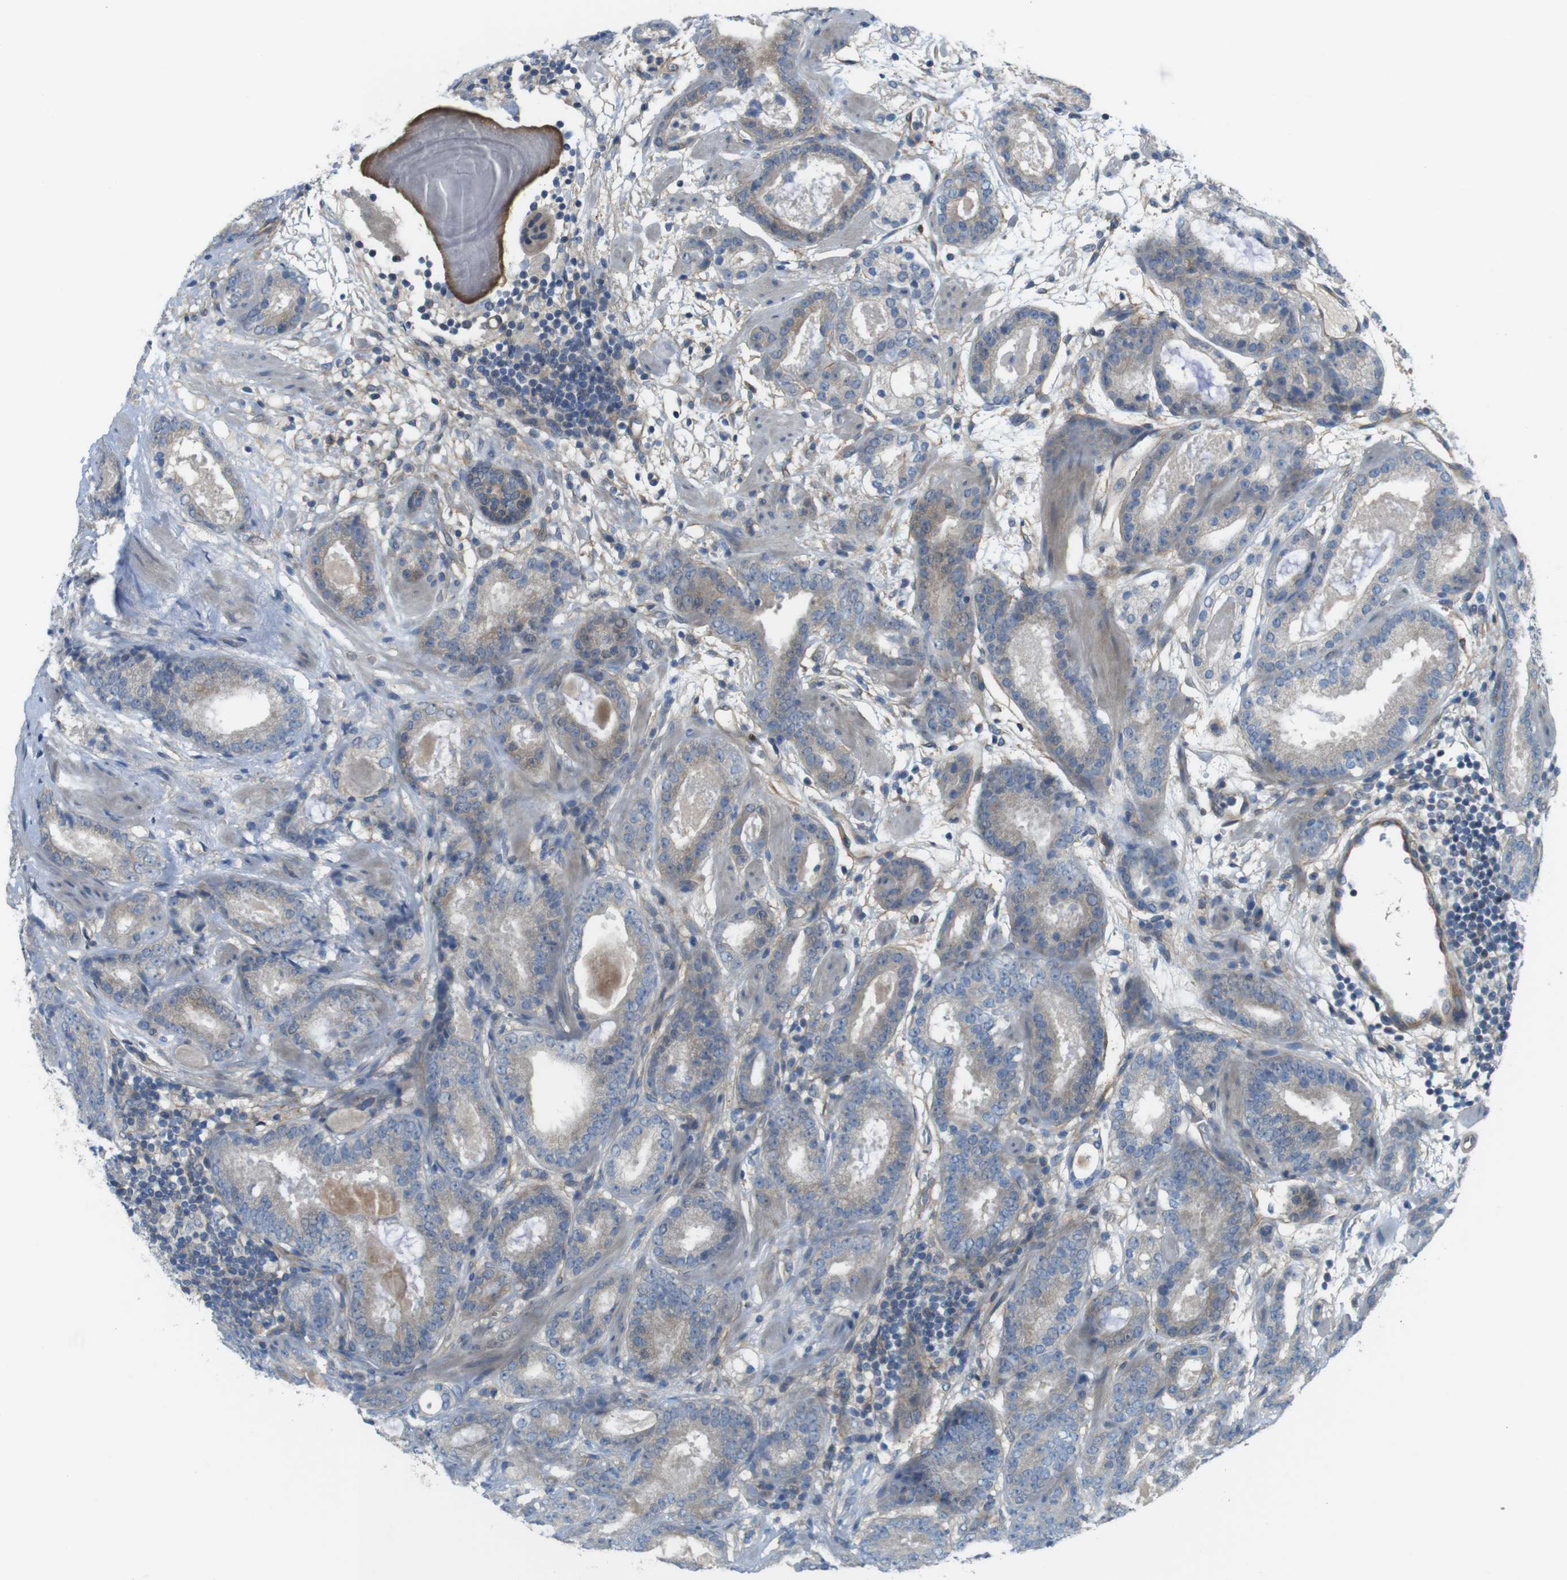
{"staining": {"intensity": "negative", "quantity": "none", "location": "none"}, "tissue": "prostate cancer", "cell_type": "Tumor cells", "image_type": "cancer", "snomed": [{"axis": "morphology", "description": "Adenocarcinoma, Low grade"}, {"axis": "topography", "description": "Prostate"}], "caption": "This image is of prostate adenocarcinoma (low-grade) stained with immunohistochemistry to label a protein in brown with the nuclei are counter-stained blue. There is no staining in tumor cells.", "gene": "ABHD15", "patient": {"sex": "male", "age": 69}}